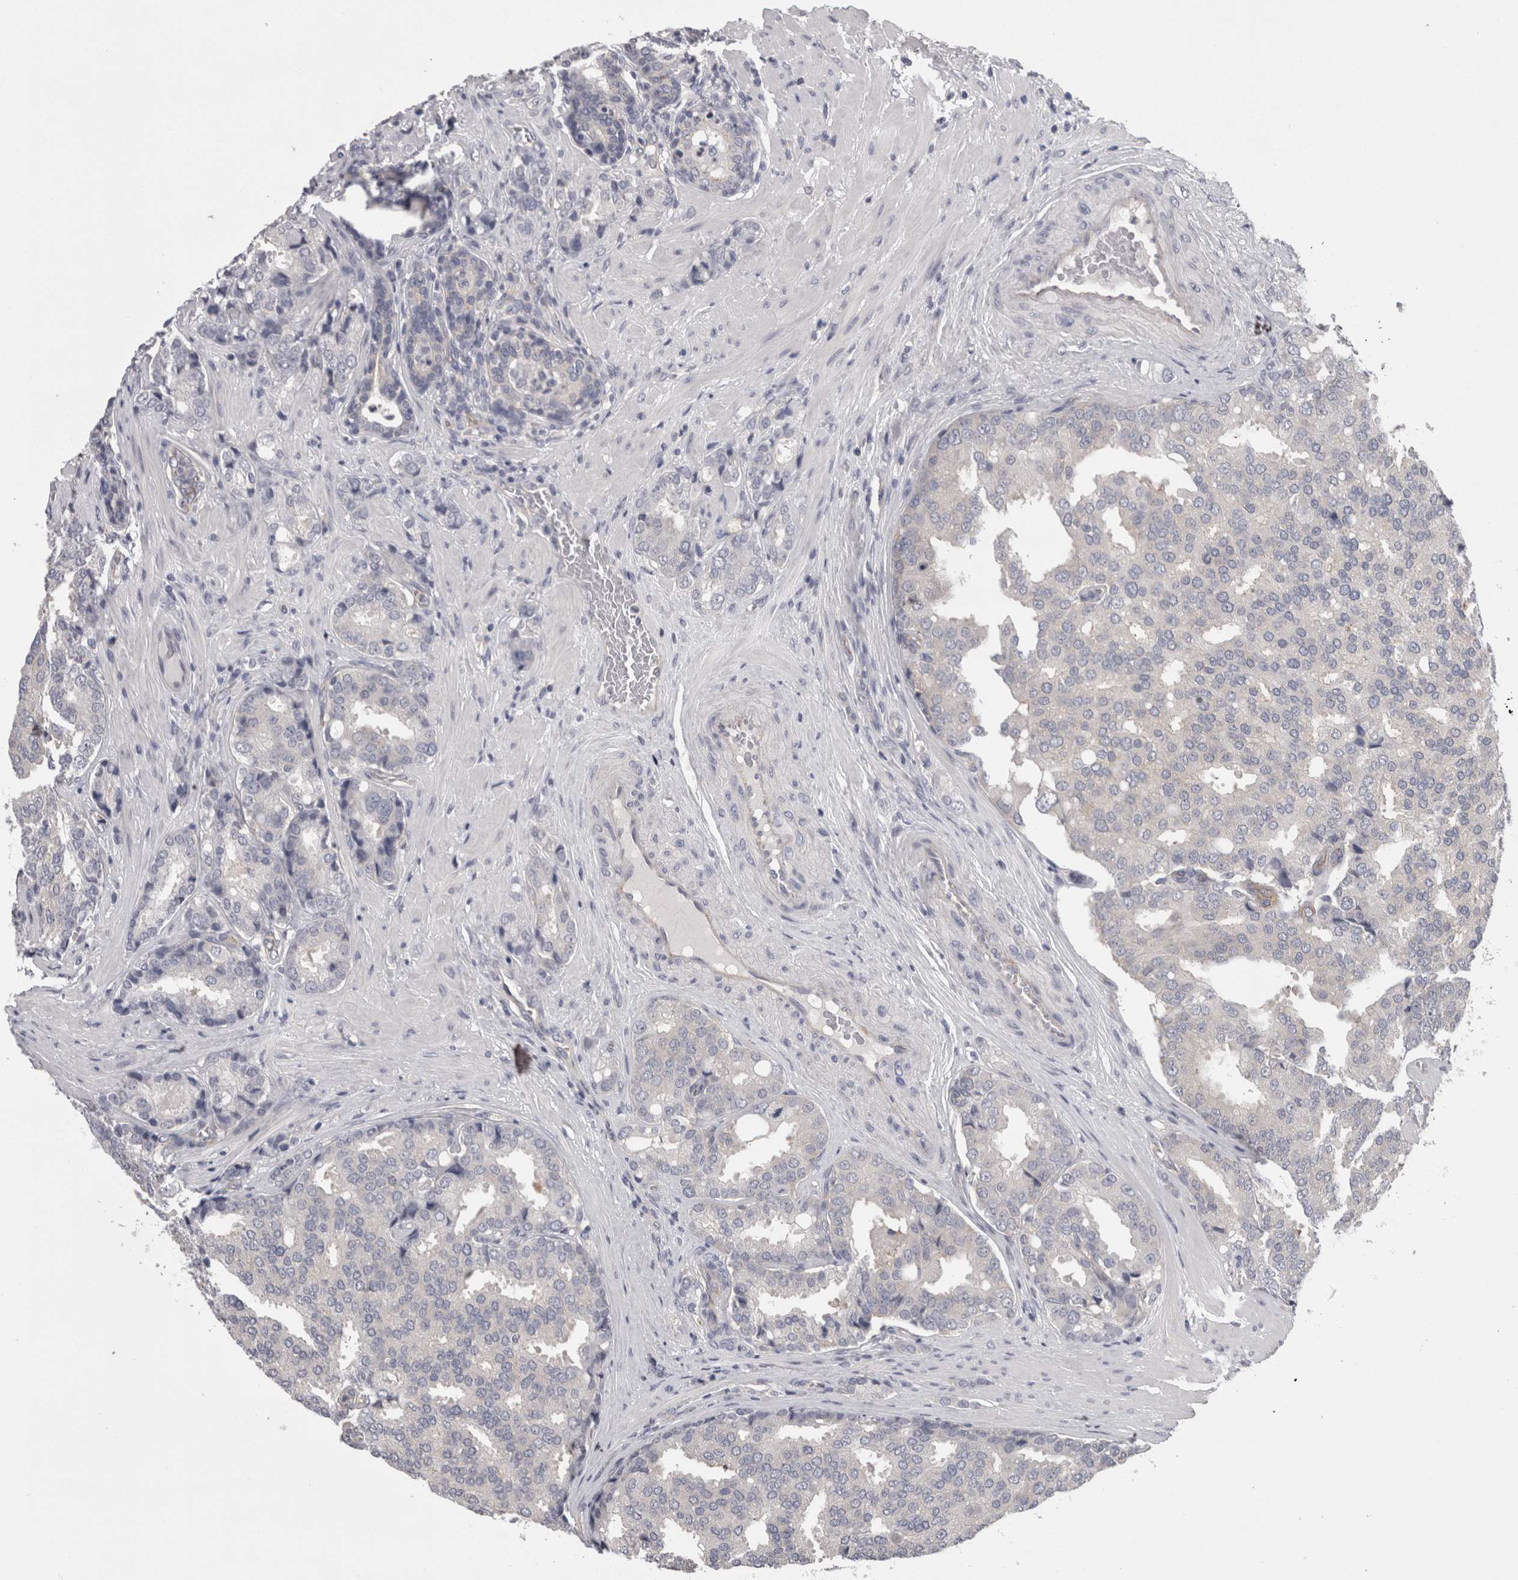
{"staining": {"intensity": "negative", "quantity": "none", "location": "none"}, "tissue": "prostate cancer", "cell_type": "Tumor cells", "image_type": "cancer", "snomed": [{"axis": "morphology", "description": "Adenocarcinoma, High grade"}, {"axis": "topography", "description": "Prostate"}], "caption": "Immunohistochemistry of human prostate cancer demonstrates no expression in tumor cells.", "gene": "LYZL6", "patient": {"sex": "male", "age": 50}}